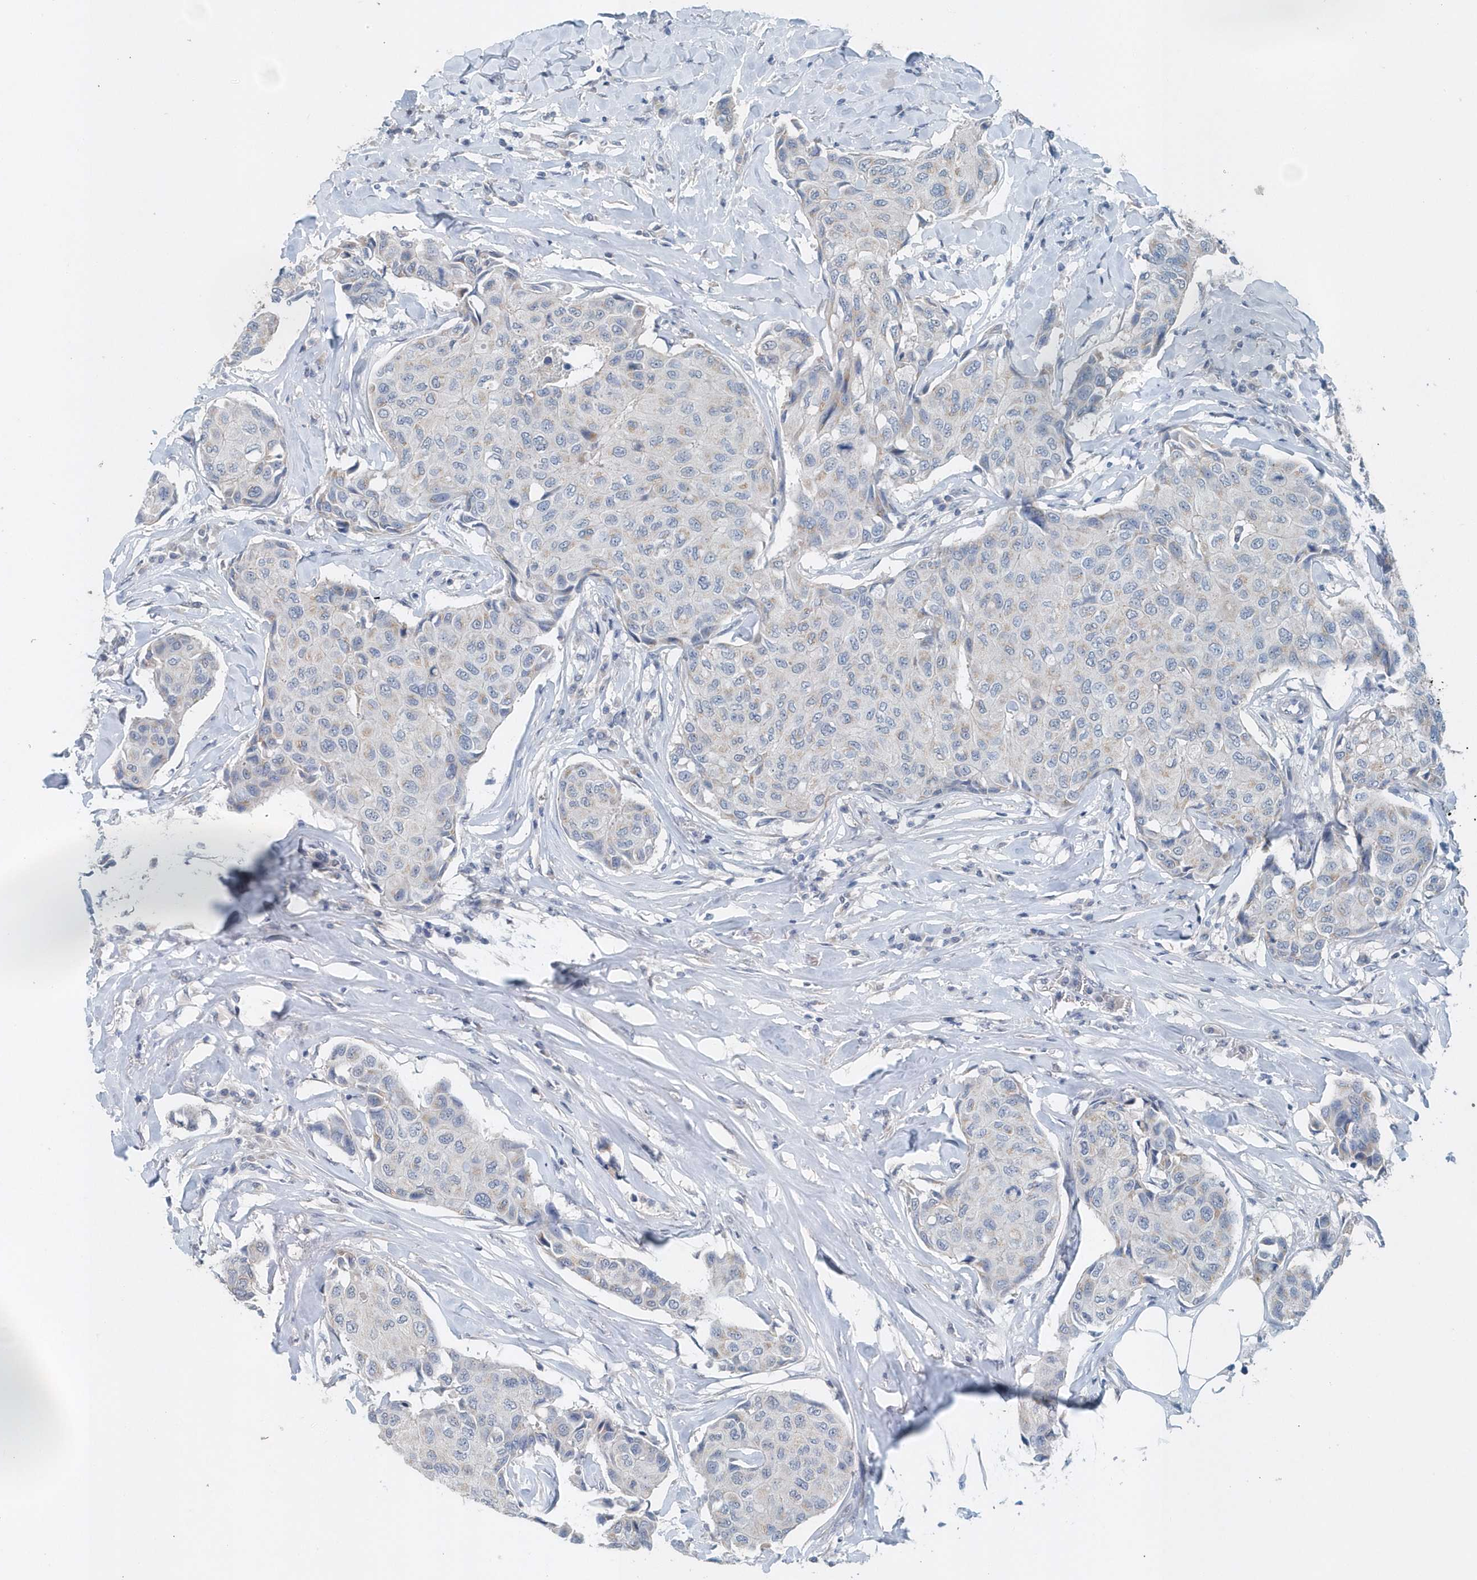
{"staining": {"intensity": "negative", "quantity": "none", "location": "none"}, "tissue": "breast cancer", "cell_type": "Tumor cells", "image_type": "cancer", "snomed": [{"axis": "morphology", "description": "Duct carcinoma"}, {"axis": "topography", "description": "Breast"}], "caption": "Image shows no protein expression in tumor cells of infiltrating ductal carcinoma (breast) tissue.", "gene": "PFN2", "patient": {"sex": "female", "age": 80}}